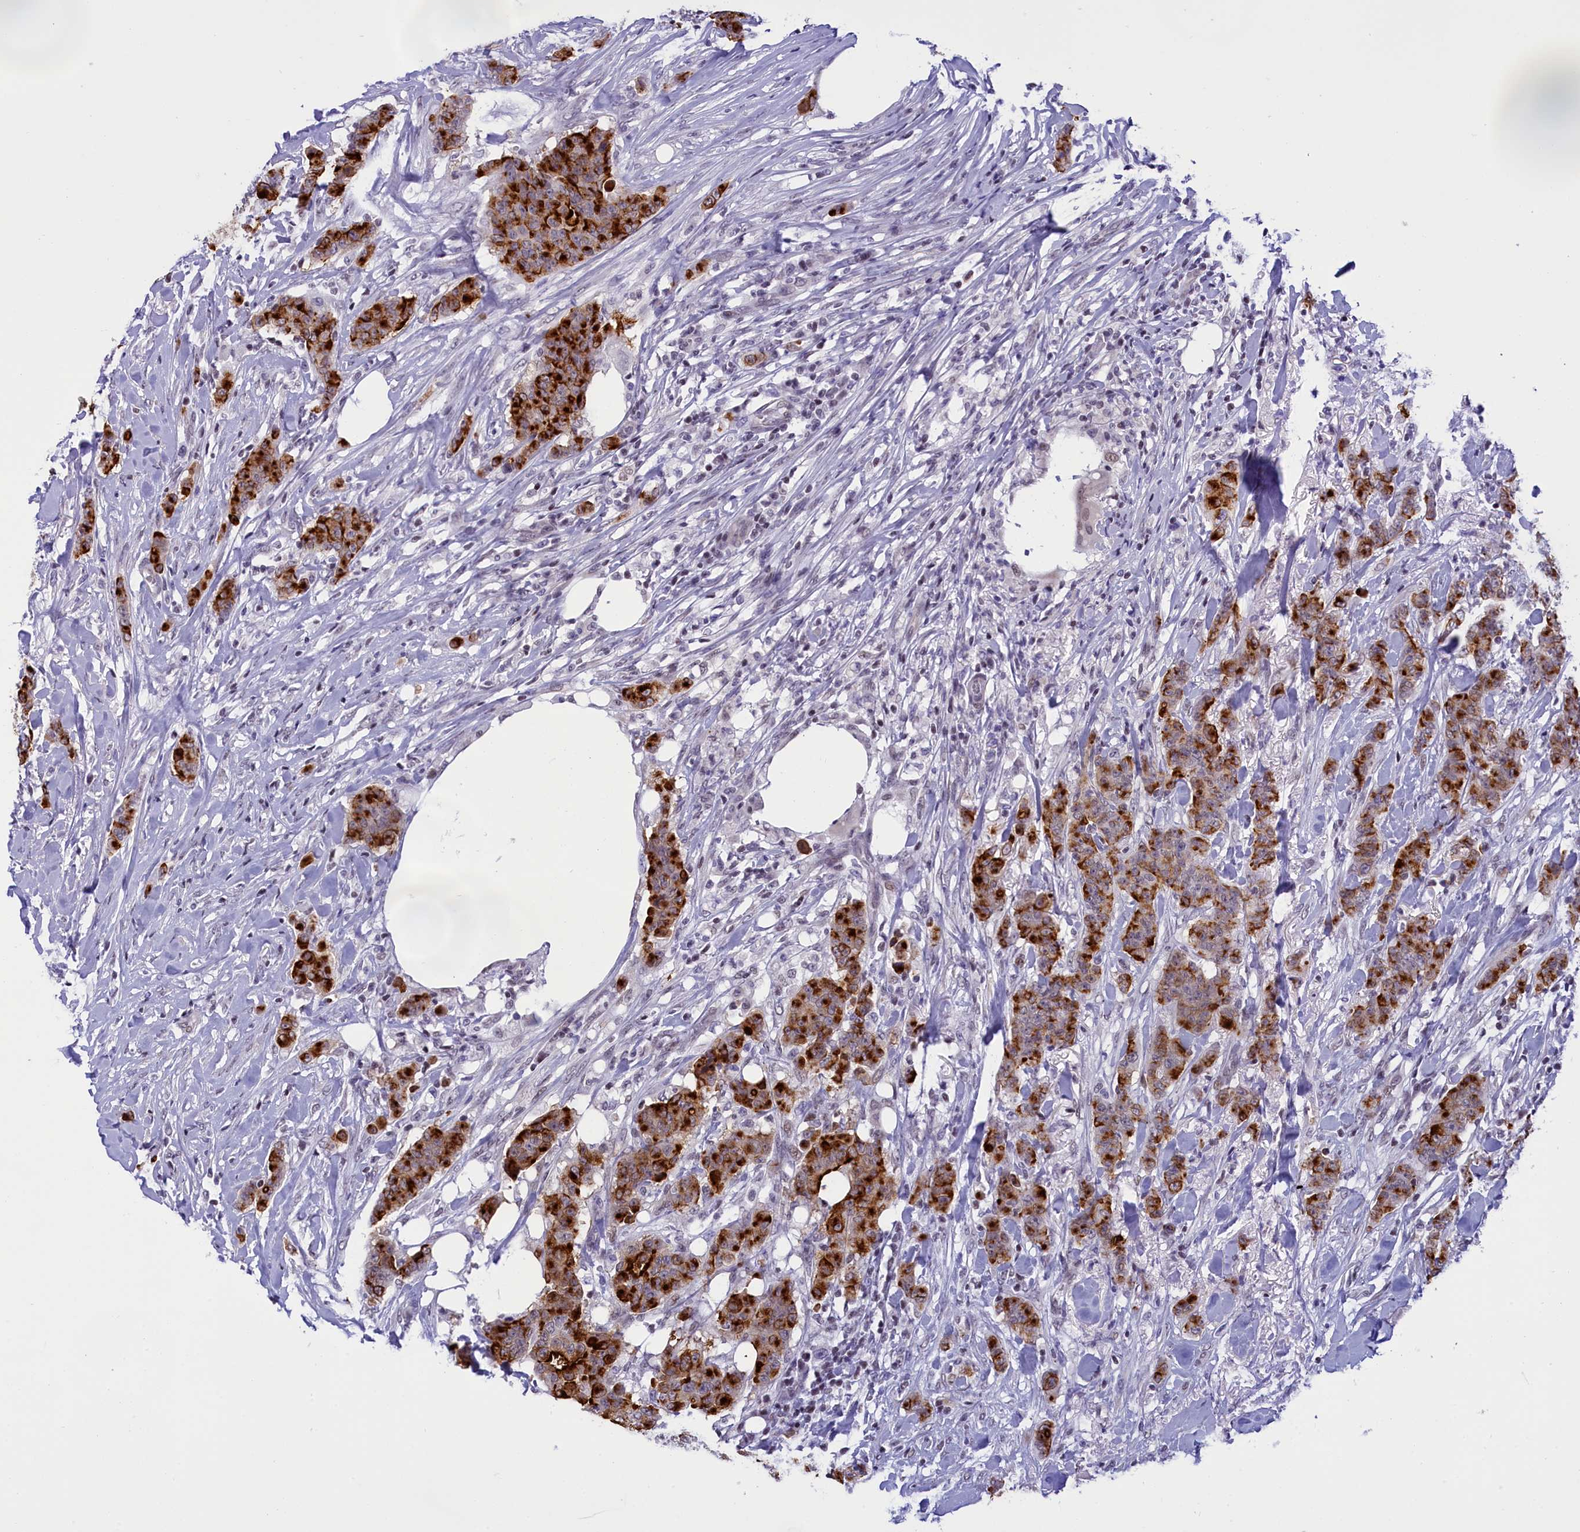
{"staining": {"intensity": "strong", "quantity": ">75%", "location": "cytoplasmic/membranous"}, "tissue": "breast cancer", "cell_type": "Tumor cells", "image_type": "cancer", "snomed": [{"axis": "morphology", "description": "Duct carcinoma"}, {"axis": "topography", "description": "Breast"}], "caption": "Breast cancer (infiltrating ductal carcinoma) tissue displays strong cytoplasmic/membranous expression in about >75% of tumor cells, visualized by immunohistochemistry.", "gene": "SPIRE2", "patient": {"sex": "female", "age": 40}}